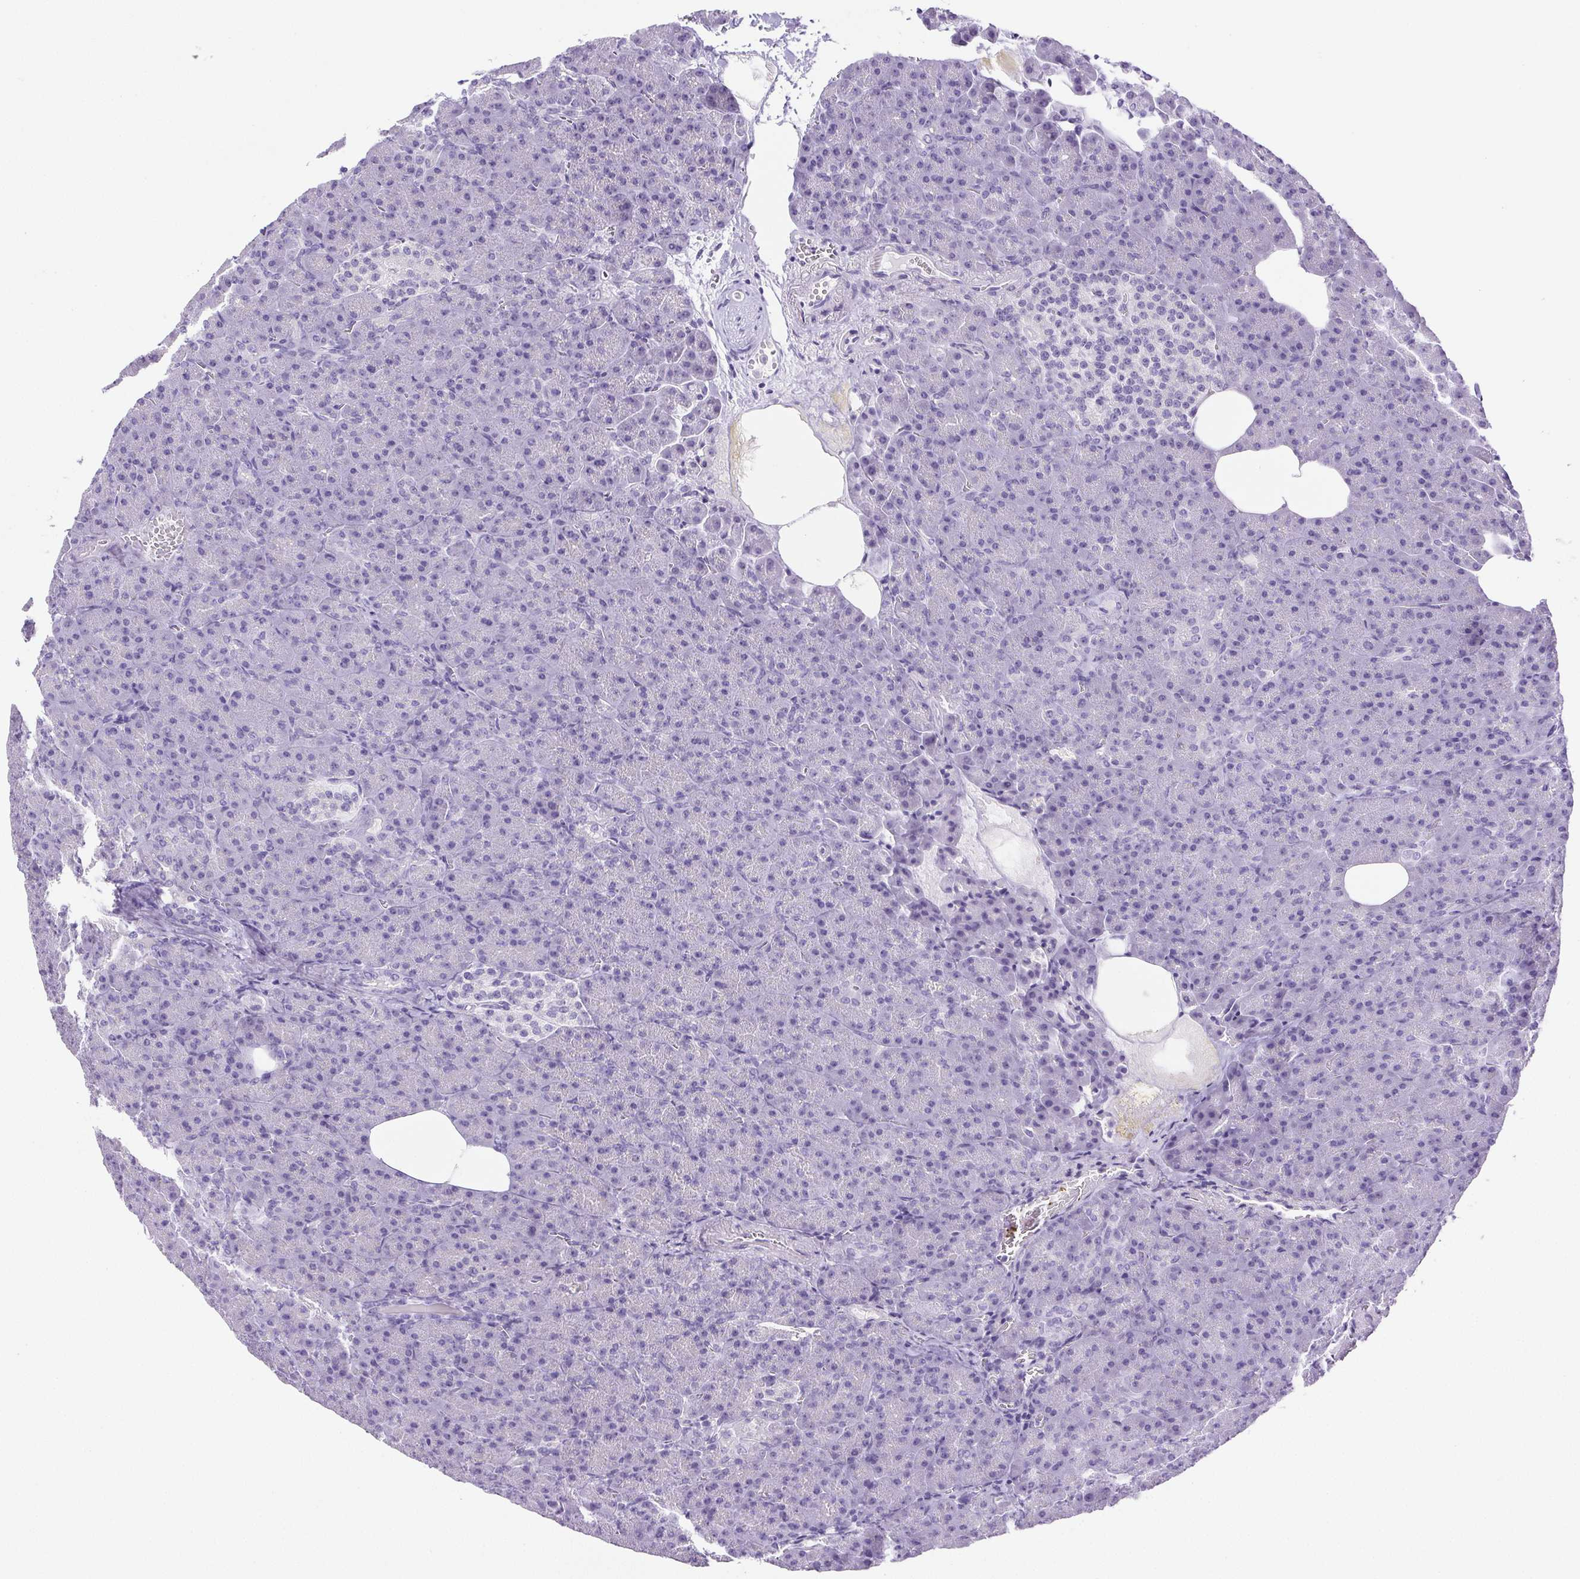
{"staining": {"intensity": "negative", "quantity": "none", "location": "none"}, "tissue": "pancreas", "cell_type": "Exocrine glandular cells", "image_type": "normal", "snomed": [{"axis": "morphology", "description": "Normal tissue, NOS"}, {"axis": "topography", "description": "Pancreas"}], "caption": "Immunohistochemistry (IHC) histopathology image of benign pancreas: pancreas stained with DAB (3,3'-diaminobenzidine) displays no significant protein staining in exocrine glandular cells.", "gene": "HLA", "patient": {"sex": "female", "age": 74}}